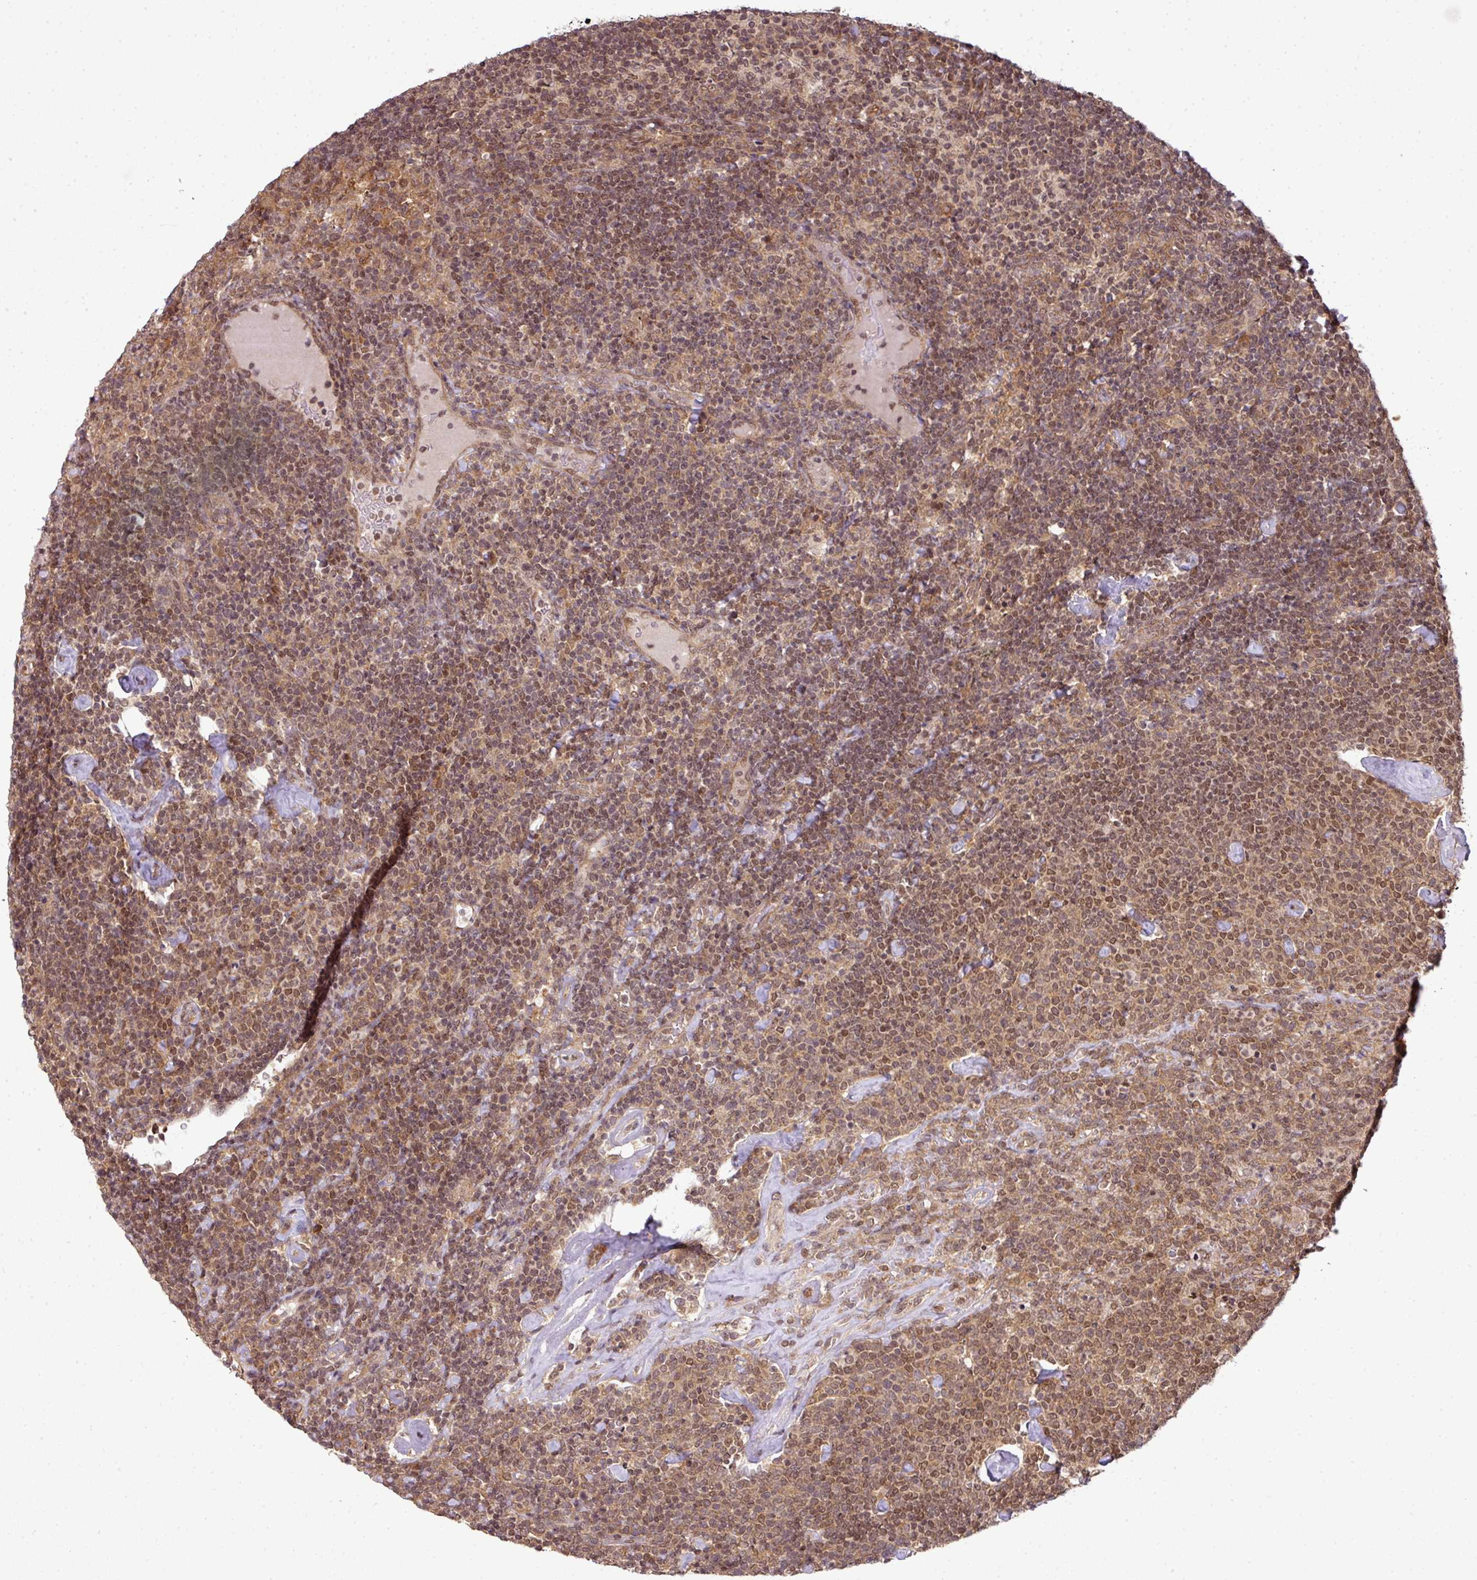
{"staining": {"intensity": "moderate", "quantity": ">75%", "location": "cytoplasmic/membranous,nuclear"}, "tissue": "lymphoma", "cell_type": "Tumor cells", "image_type": "cancer", "snomed": [{"axis": "morphology", "description": "Malignant lymphoma, non-Hodgkin's type, High grade"}, {"axis": "topography", "description": "Lymph node"}], "caption": "Protein staining by immunohistochemistry (IHC) exhibits moderate cytoplasmic/membranous and nuclear positivity in approximately >75% of tumor cells in high-grade malignant lymphoma, non-Hodgkin's type. The staining is performed using DAB brown chromogen to label protein expression. The nuclei are counter-stained blue using hematoxylin.", "gene": "ANKRD18A", "patient": {"sex": "male", "age": 61}}